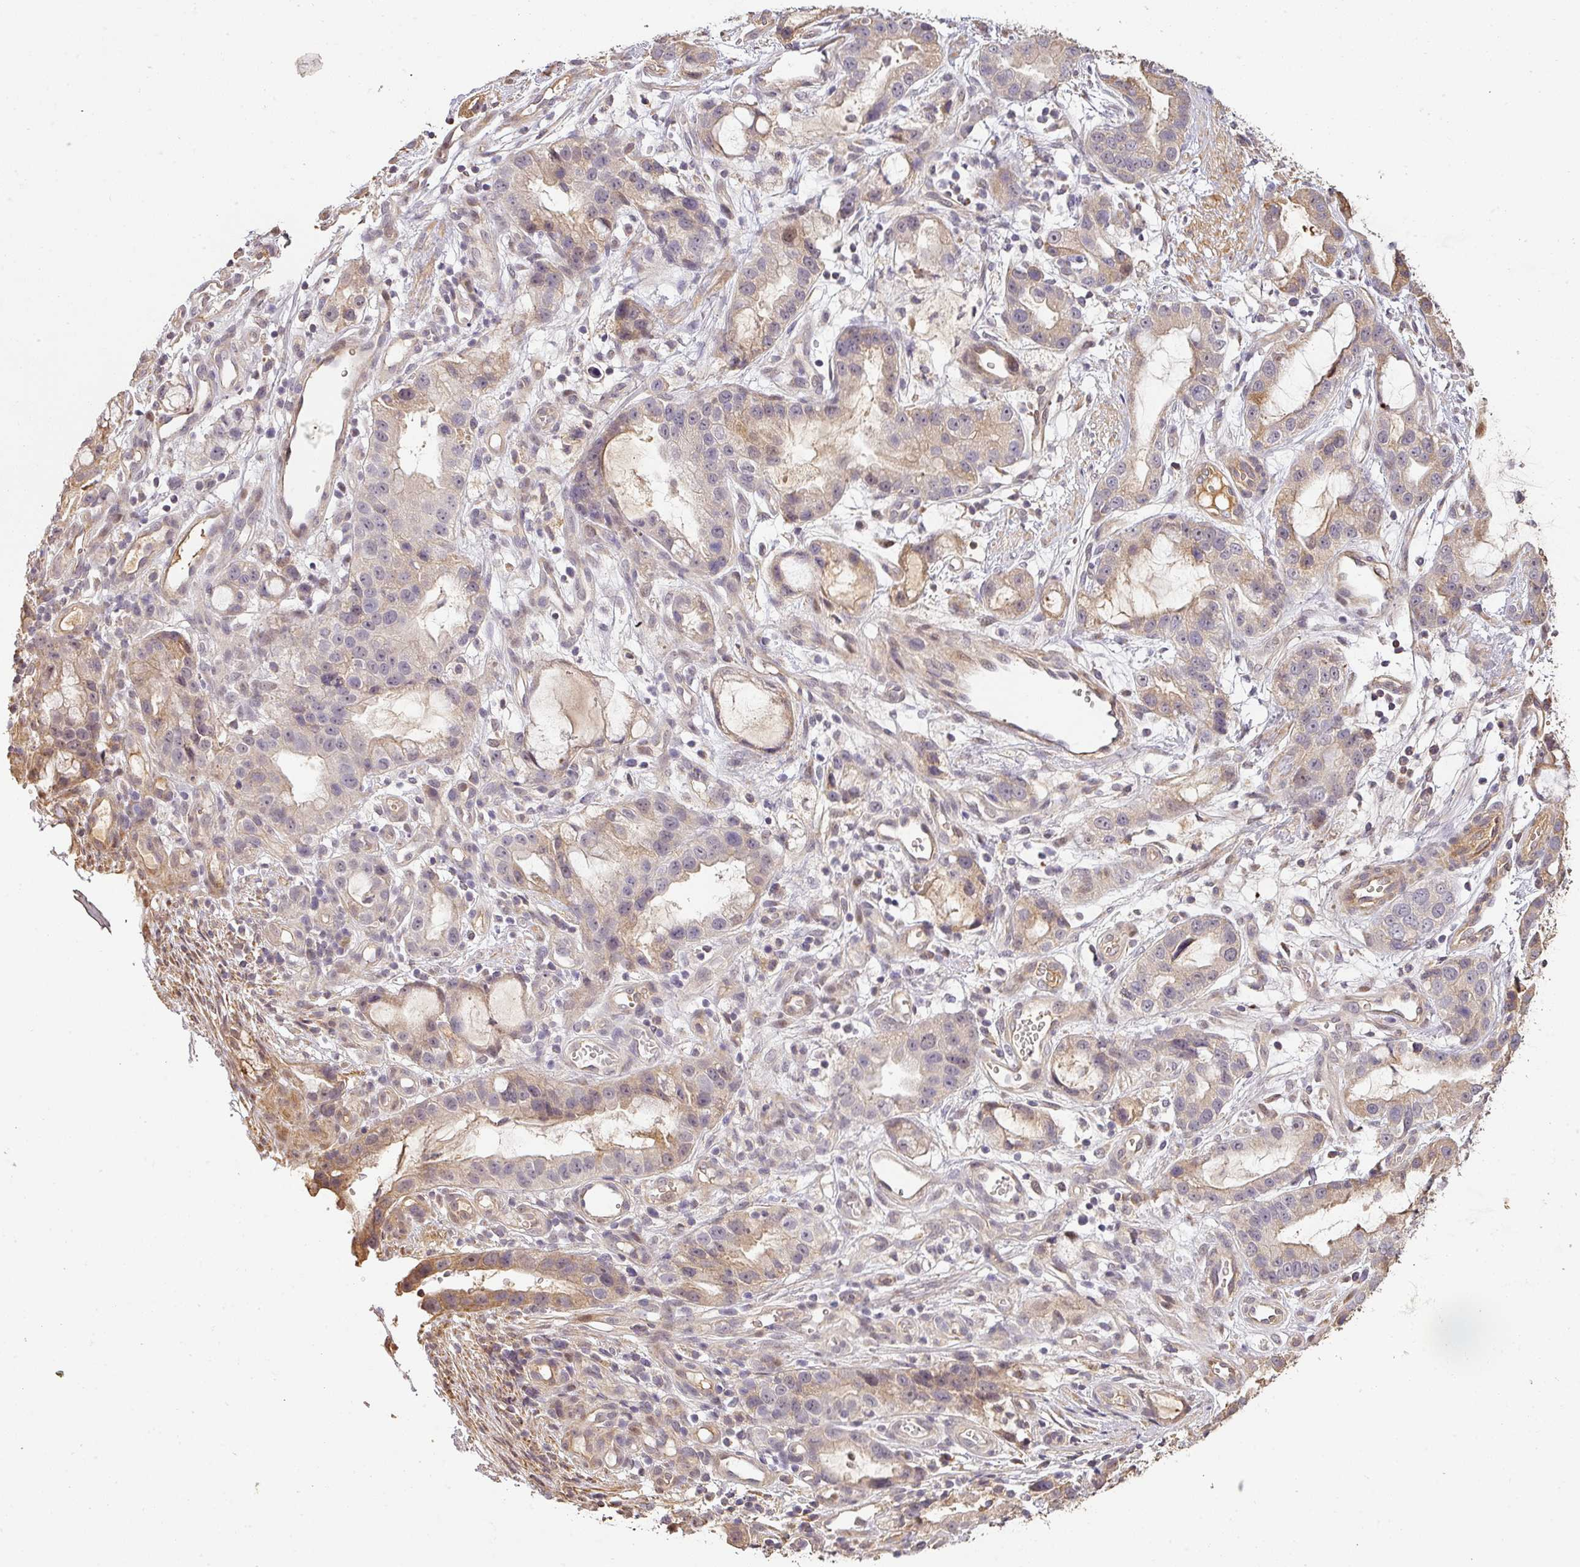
{"staining": {"intensity": "moderate", "quantity": "<25%", "location": "cytoplasmic/membranous"}, "tissue": "stomach cancer", "cell_type": "Tumor cells", "image_type": "cancer", "snomed": [{"axis": "morphology", "description": "Adenocarcinoma, NOS"}, {"axis": "topography", "description": "Stomach"}], "caption": "The histopathology image reveals immunohistochemical staining of adenocarcinoma (stomach). There is moderate cytoplasmic/membranous expression is appreciated in approximately <25% of tumor cells.", "gene": "BPIFB3", "patient": {"sex": "male", "age": 55}}